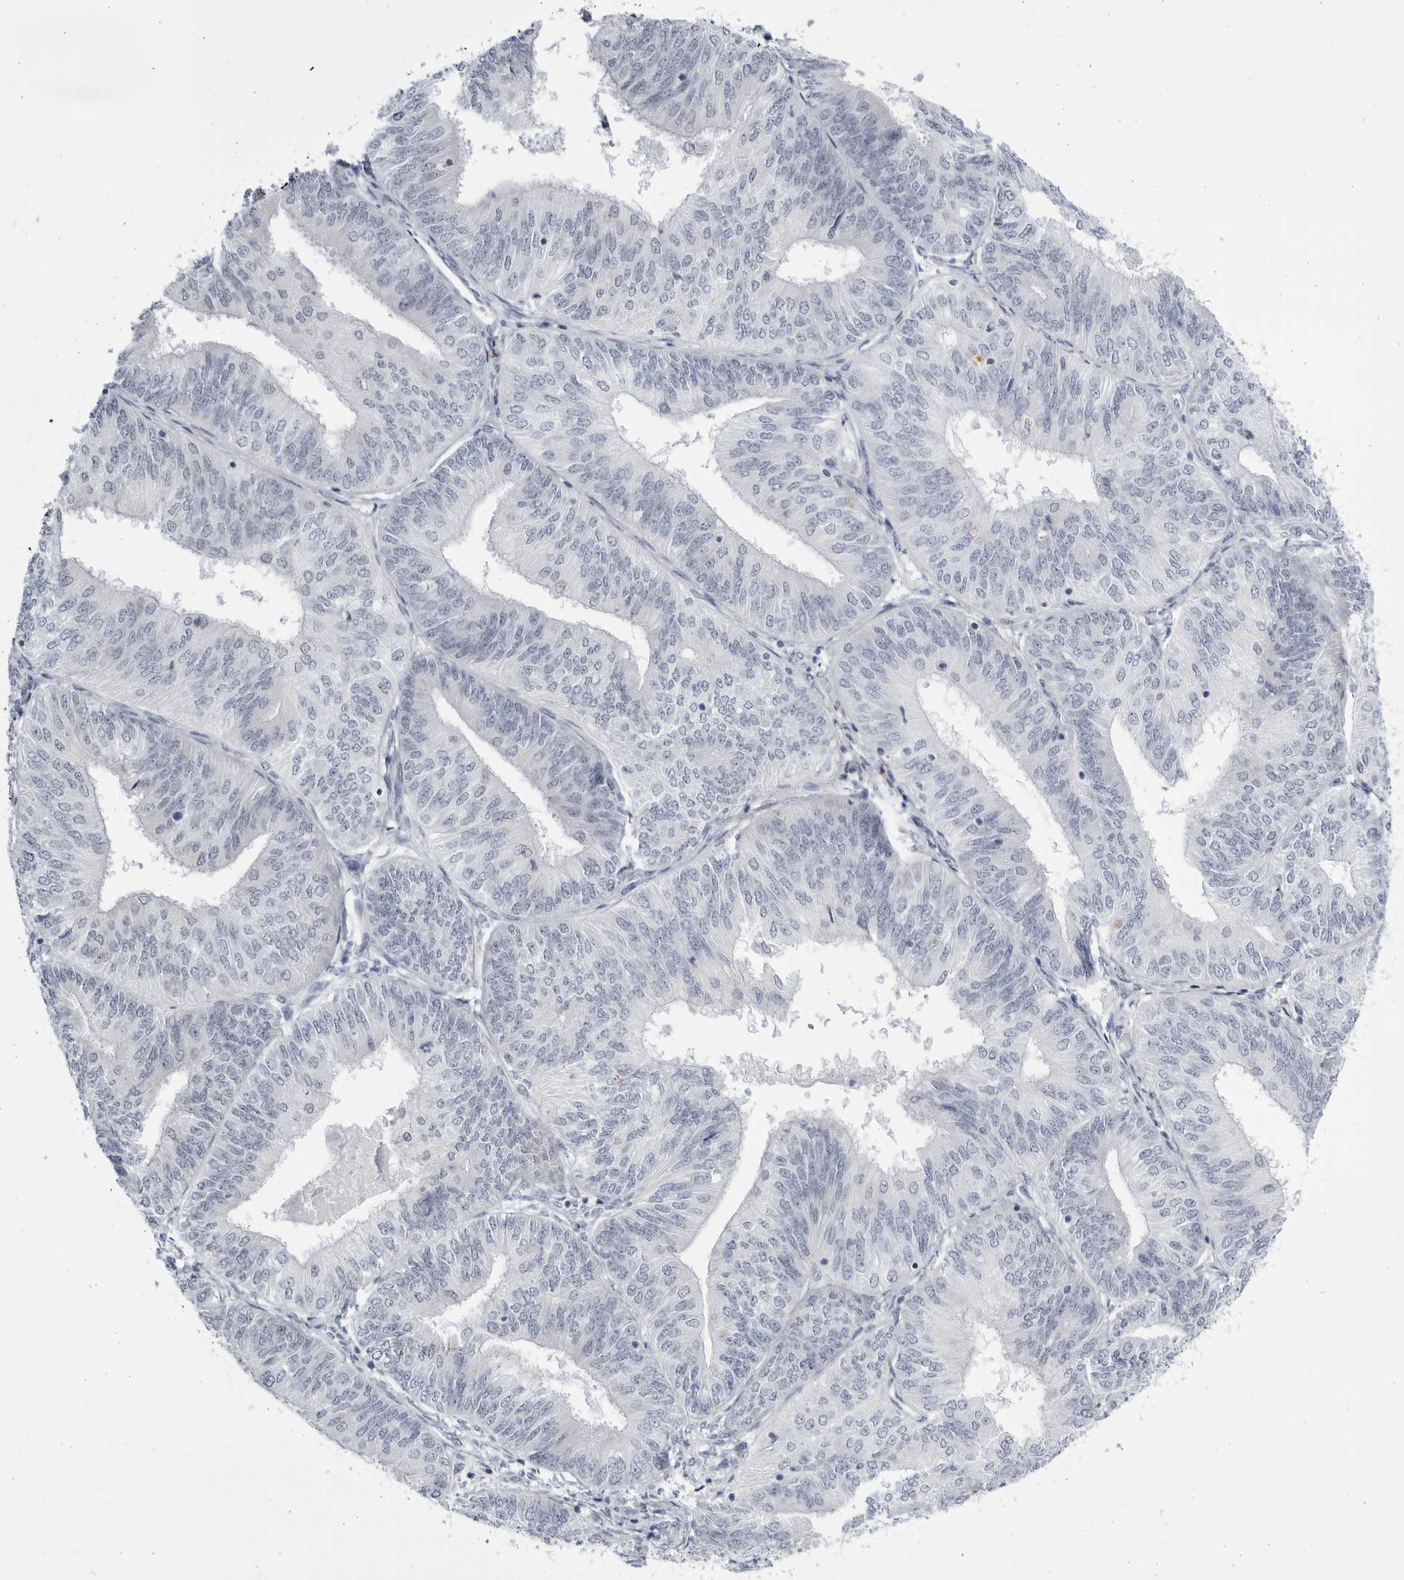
{"staining": {"intensity": "negative", "quantity": "none", "location": "none"}, "tissue": "endometrial cancer", "cell_type": "Tumor cells", "image_type": "cancer", "snomed": [{"axis": "morphology", "description": "Adenocarcinoma, NOS"}, {"axis": "topography", "description": "Endometrium"}], "caption": "Immunohistochemical staining of adenocarcinoma (endometrial) displays no significant staining in tumor cells.", "gene": "CCDC181", "patient": {"sex": "female", "age": 58}}